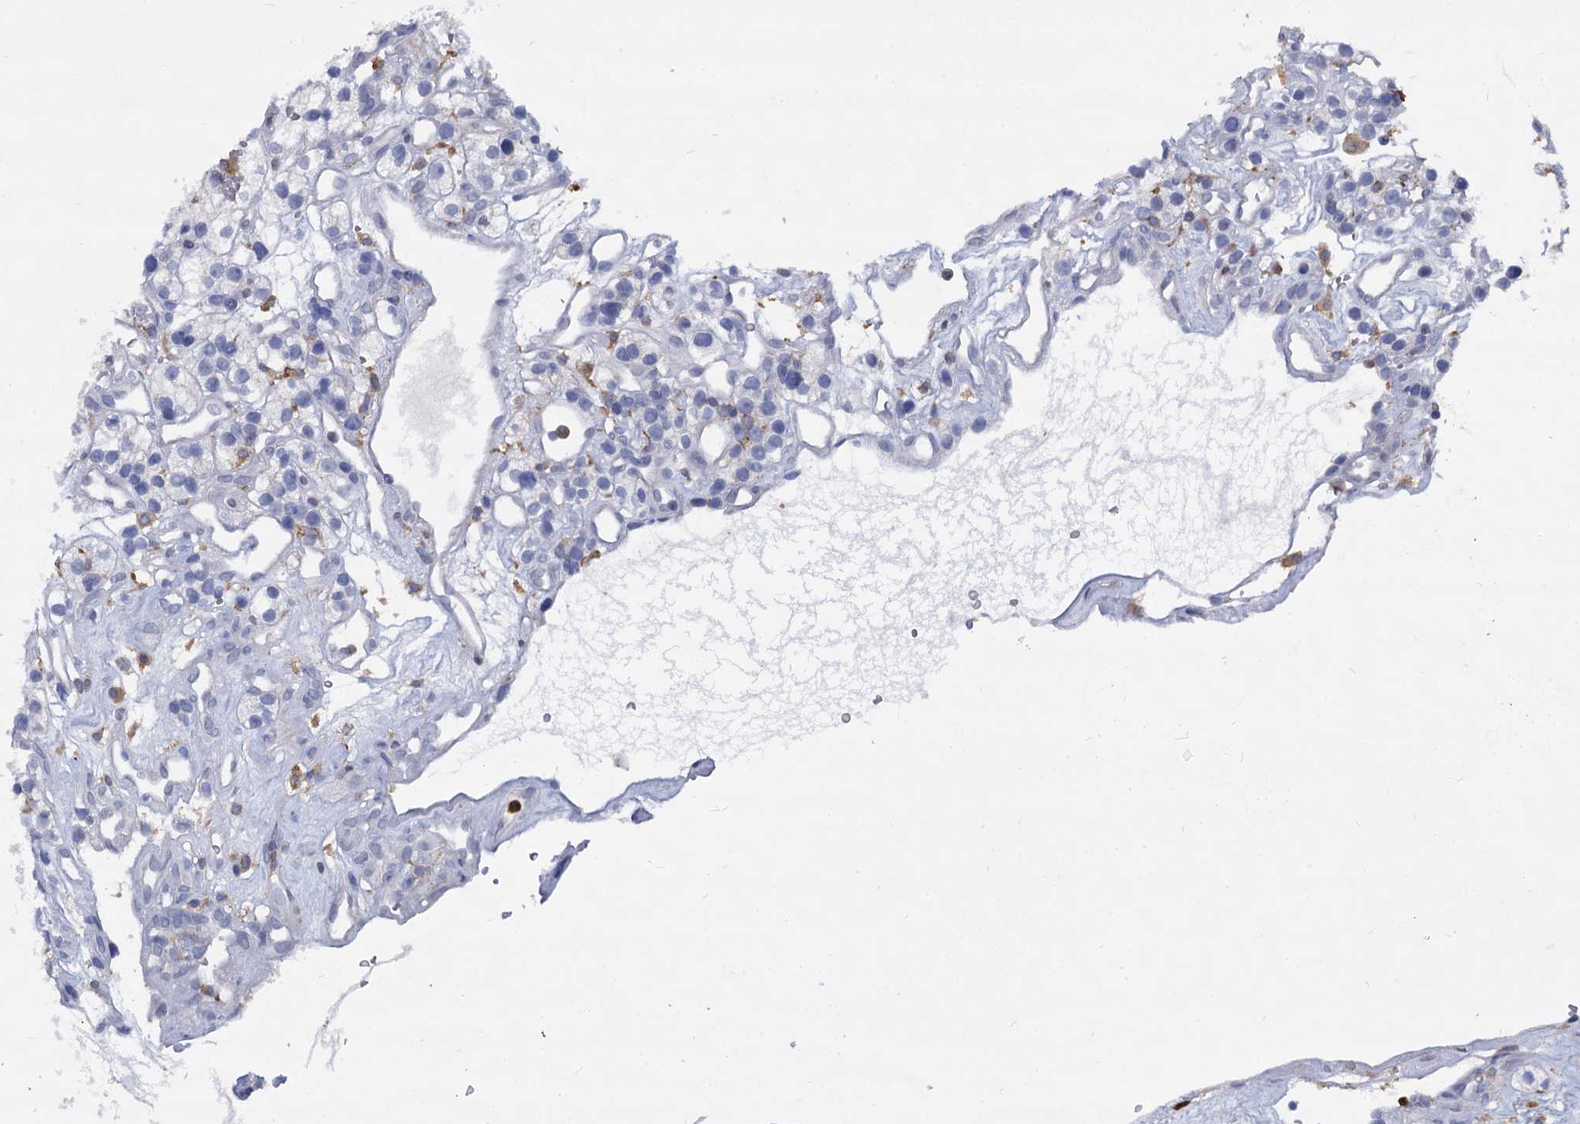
{"staining": {"intensity": "negative", "quantity": "none", "location": "none"}, "tissue": "renal cancer", "cell_type": "Tumor cells", "image_type": "cancer", "snomed": [{"axis": "morphology", "description": "Adenocarcinoma, NOS"}, {"axis": "topography", "description": "Kidney"}], "caption": "Renal cancer was stained to show a protein in brown. There is no significant staining in tumor cells.", "gene": "RHOG", "patient": {"sex": "female", "age": 57}}